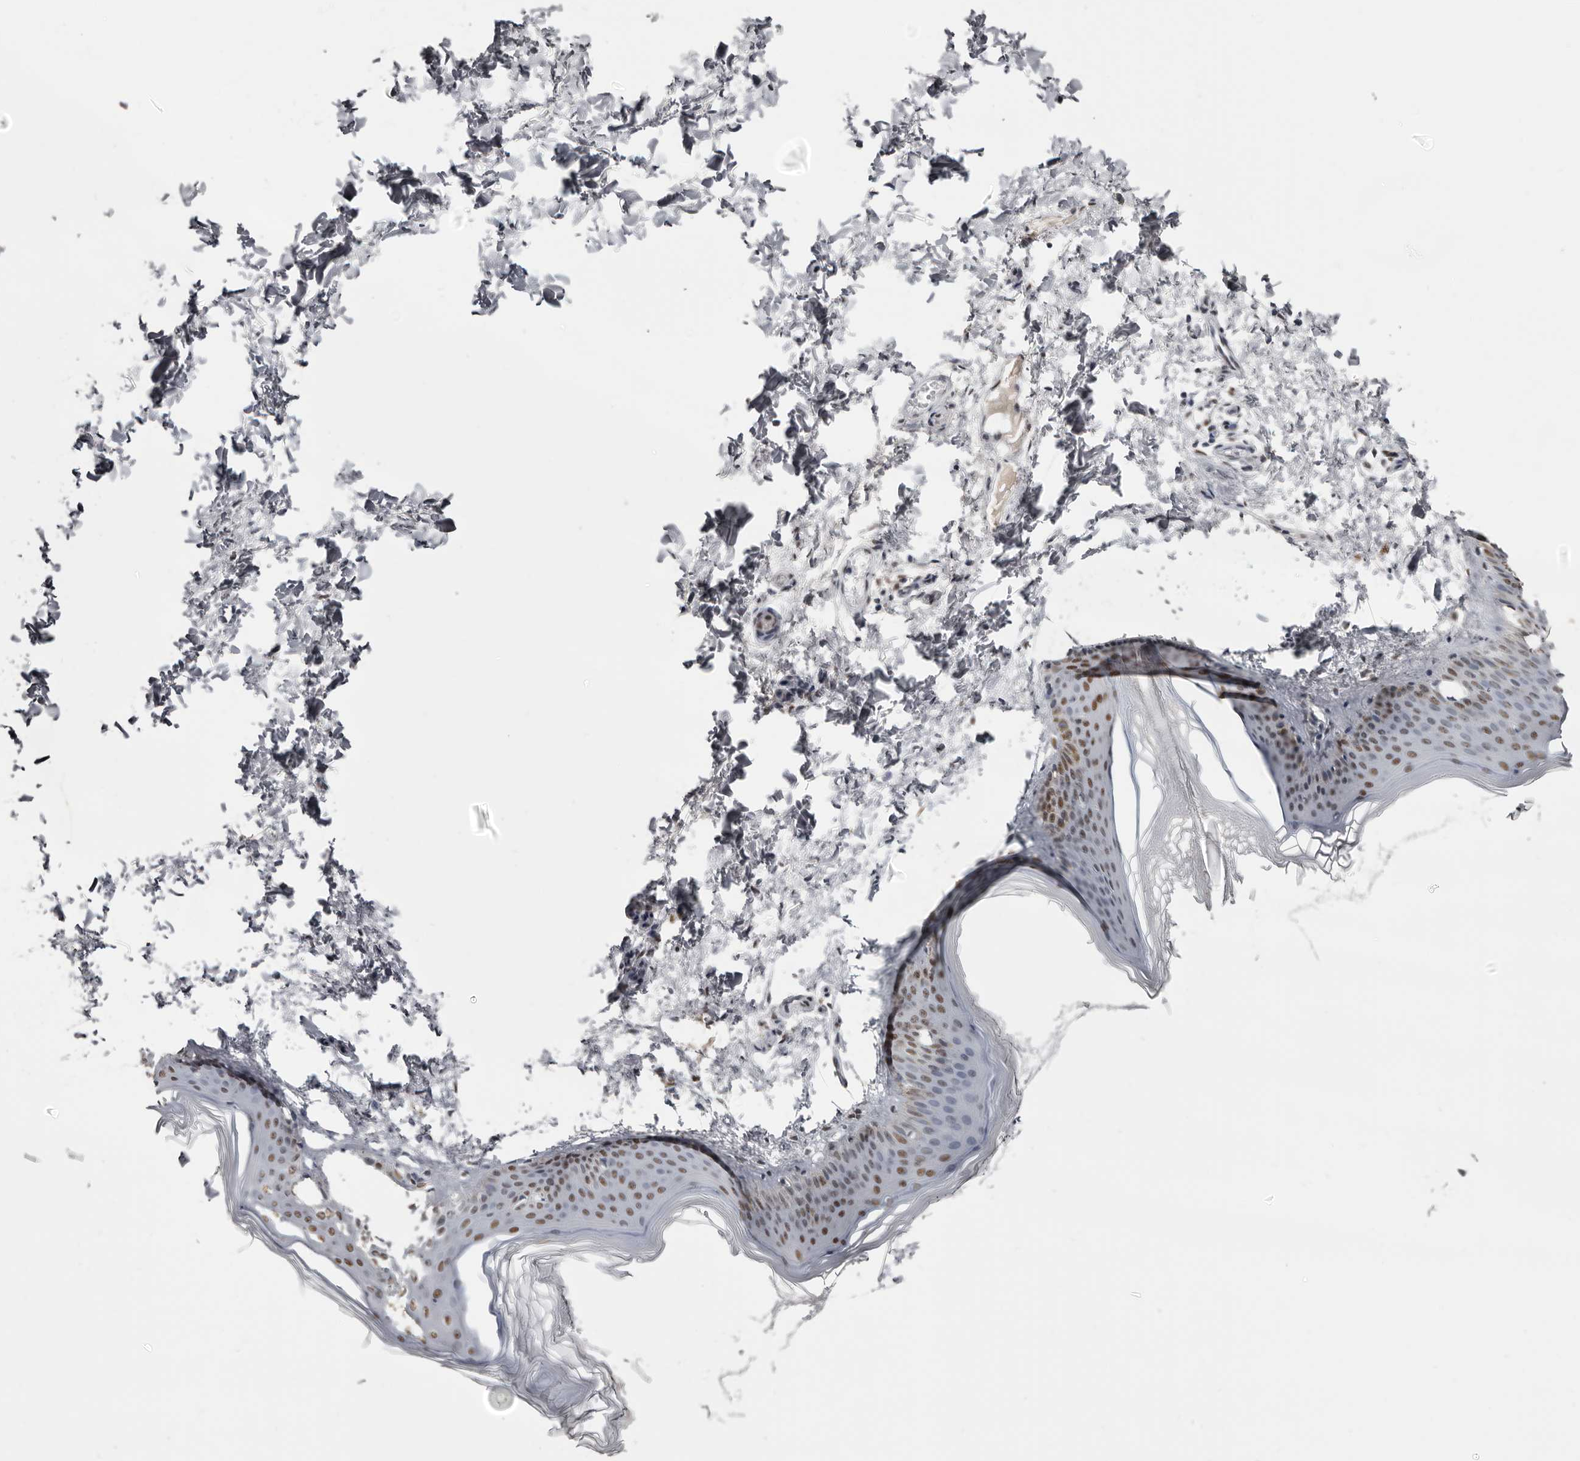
{"staining": {"intensity": "moderate", "quantity": ">75%", "location": "nuclear"}, "tissue": "skin", "cell_type": "Fibroblasts", "image_type": "normal", "snomed": [{"axis": "morphology", "description": "Normal tissue, NOS"}, {"axis": "topography", "description": "Skin"}], "caption": "Protein staining demonstrates moderate nuclear staining in about >75% of fibroblasts in unremarkable skin.", "gene": "SCAF4", "patient": {"sex": "female", "age": 27}}